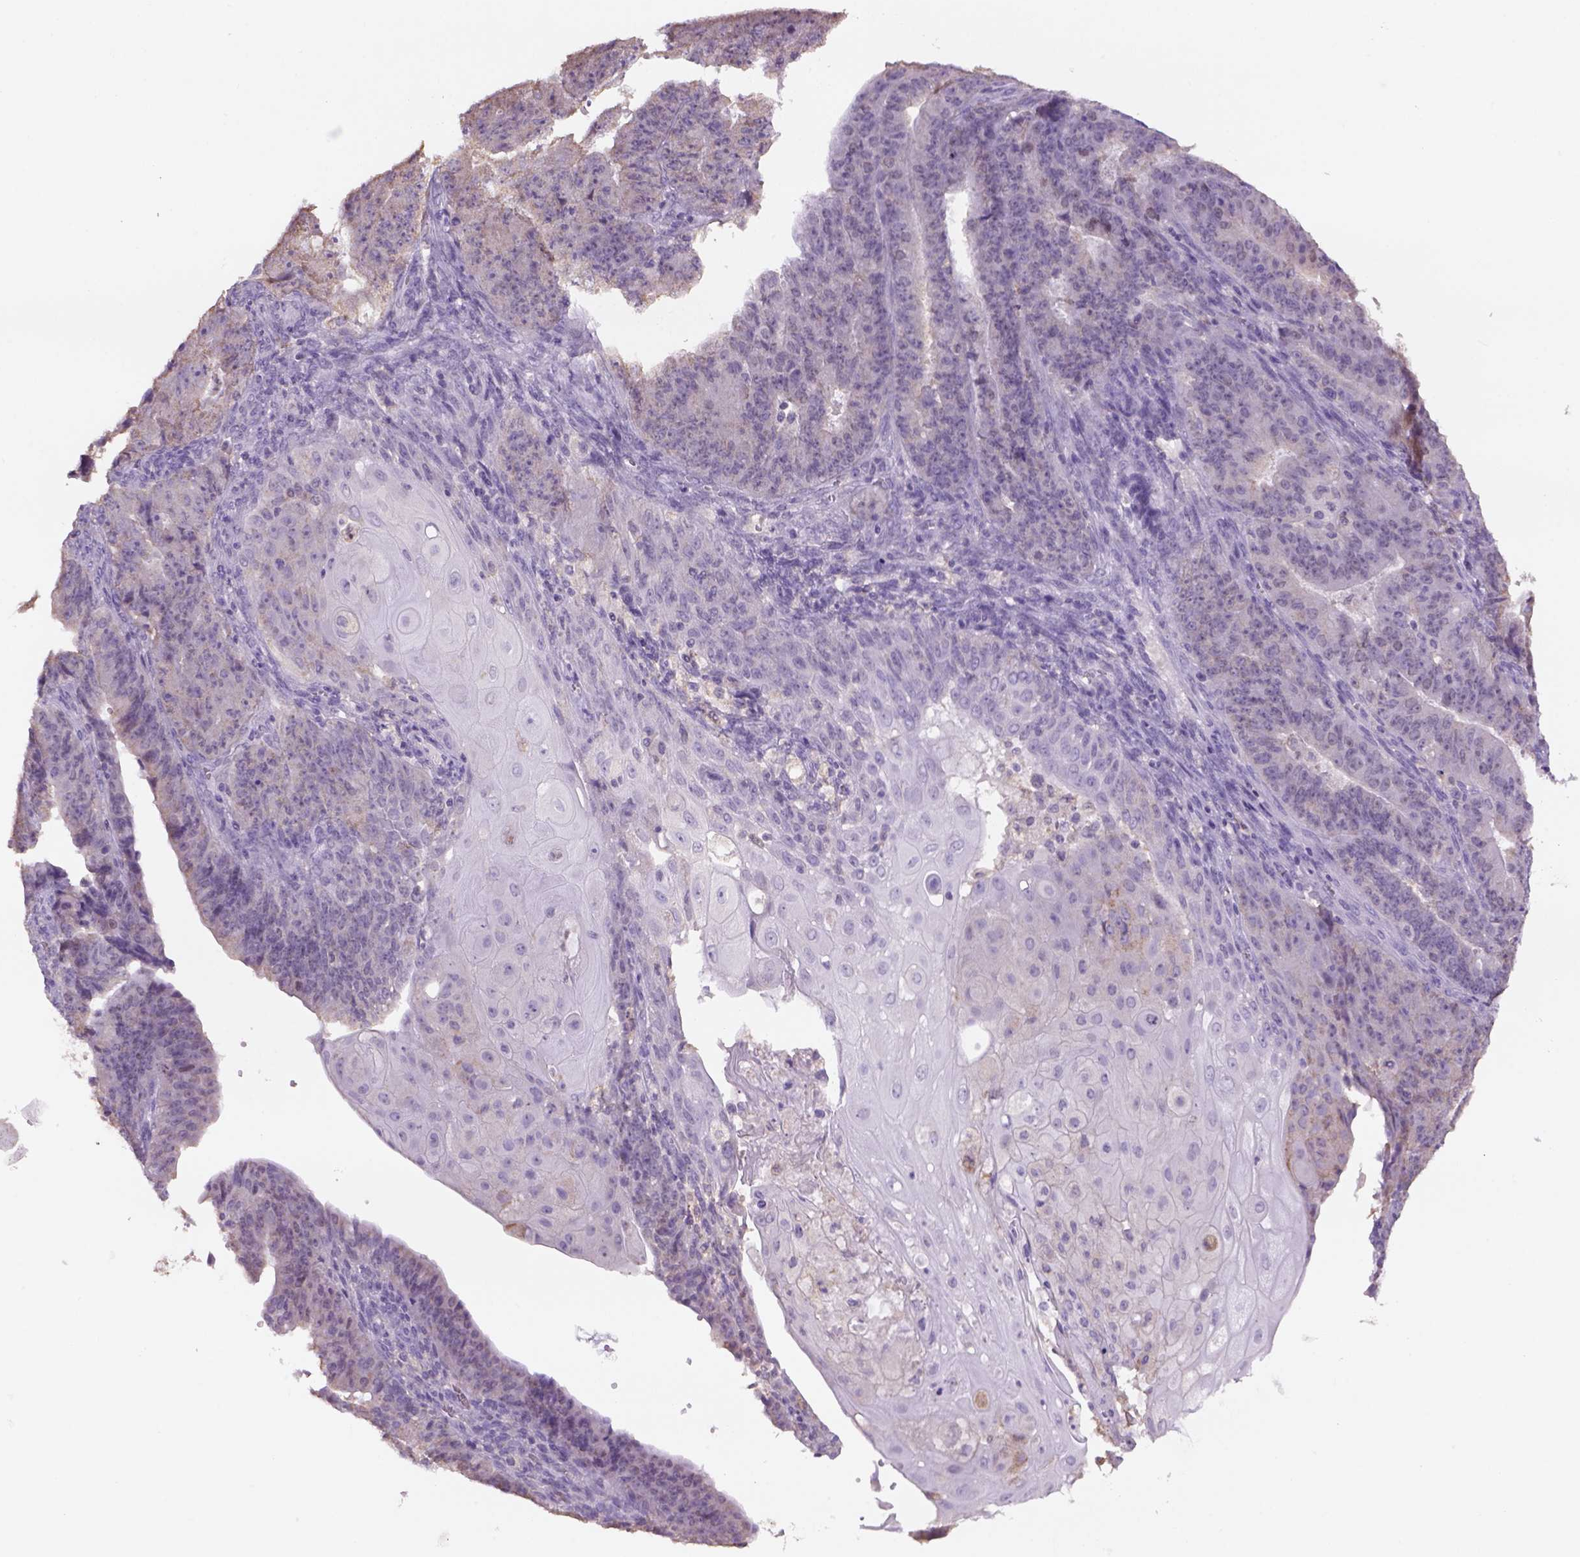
{"staining": {"intensity": "negative", "quantity": "none", "location": "none"}, "tissue": "ovarian cancer", "cell_type": "Tumor cells", "image_type": "cancer", "snomed": [{"axis": "morphology", "description": "Carcinoma, endometroid"}, {"axis": "topography", "description": "Ovary"}], "caption": "The micrograph reveals no significant staining in tumor cells of endometroid carcinoma (ovarian).", "gene": "NAALAD2", "patient": {"sex": "female", "age": 42}}